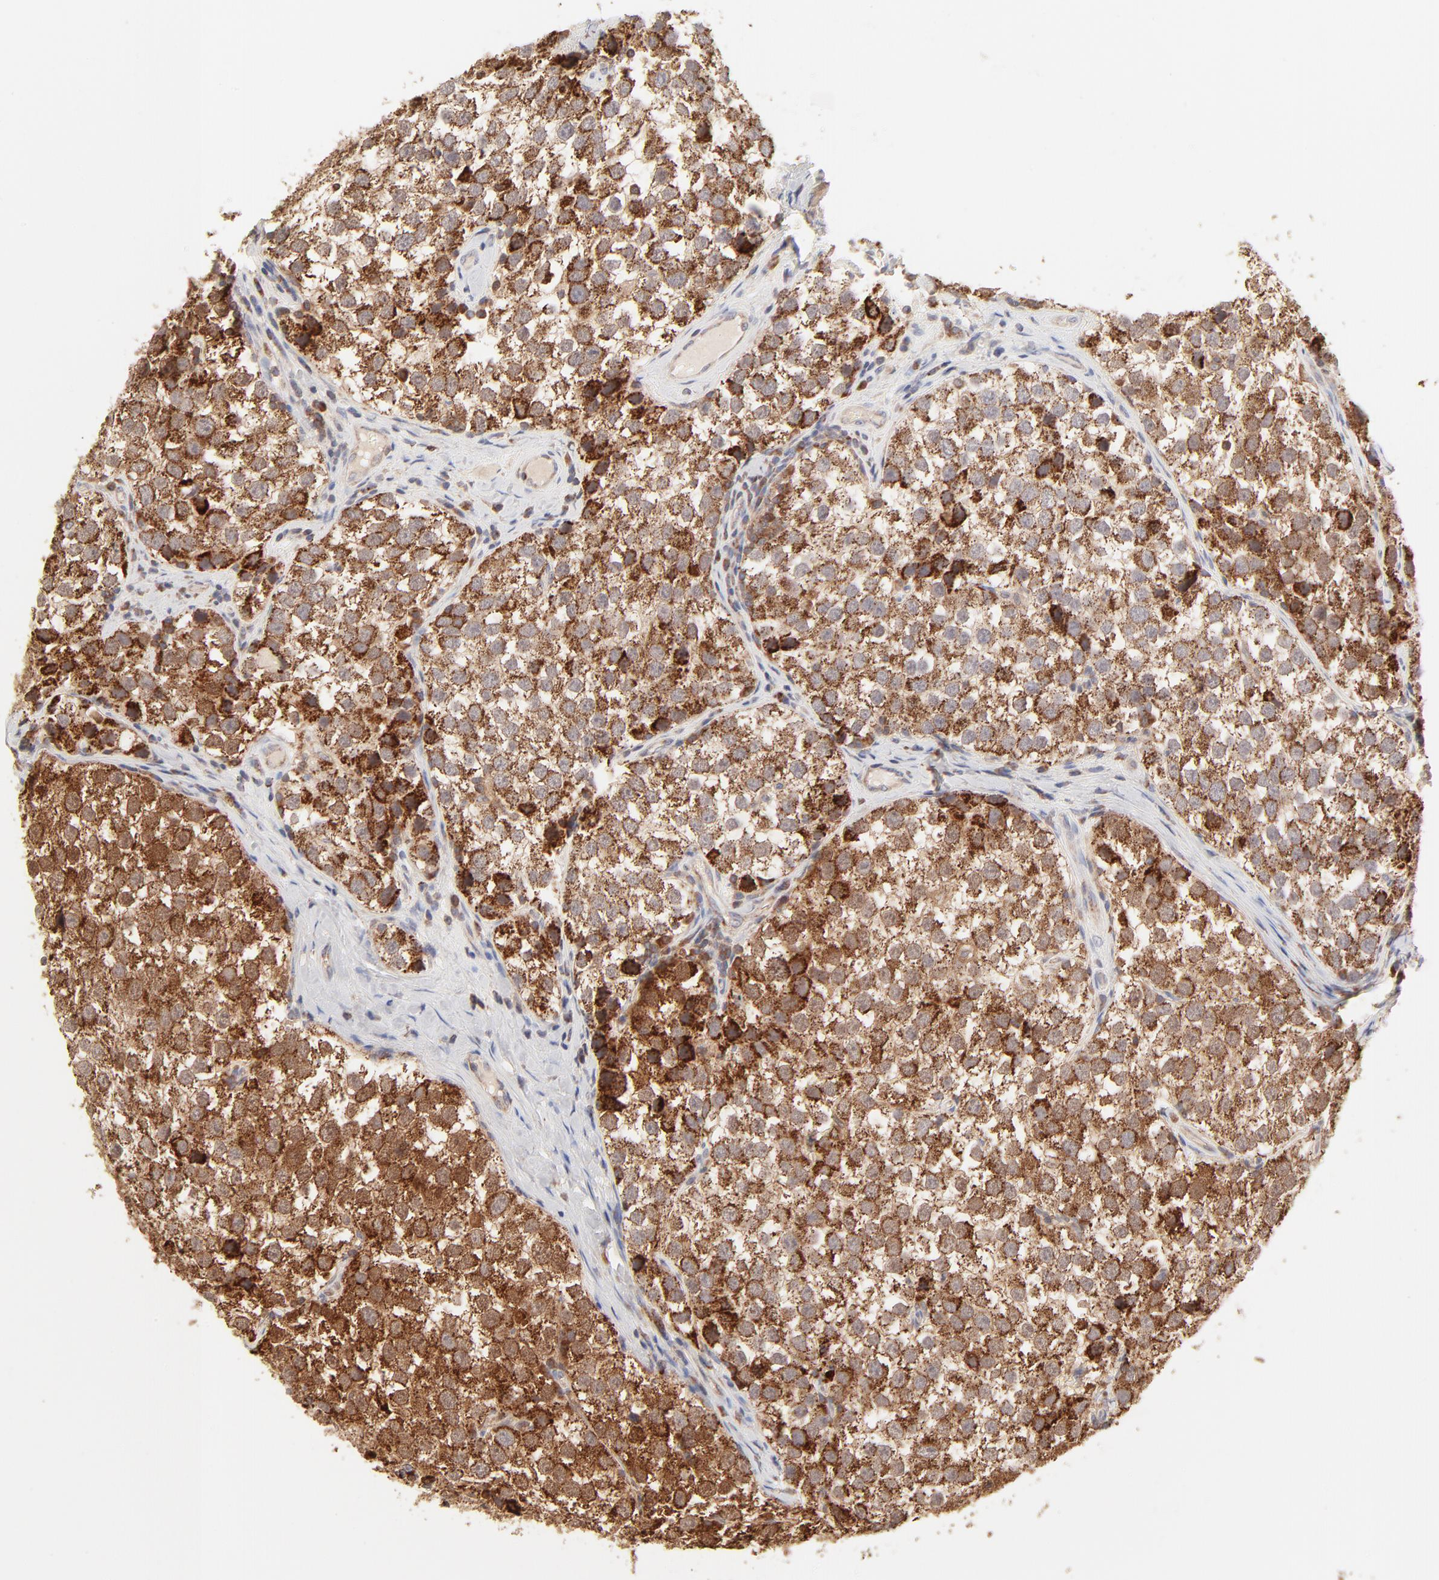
{"staining": {"intensity": "strong", "quantity": ">75%", "location": "cytoplasmic/membranous"}, "tissue": "testis cancer", "cell_type": "Tumor cells", "image_type": "cancer", "snomed": [{"axis": "morphology", "description": "Seminoma, NOS"}, {"axis": "topography", "description": "Testis"}], "caption": "Immunohistochemical staining of testis cancer shows strong cytoplasmic/membranous protein positivity in about >75% of tumor cells.", "gene": "CSPG4", "patient": {"sex": "male", "age": 39}}